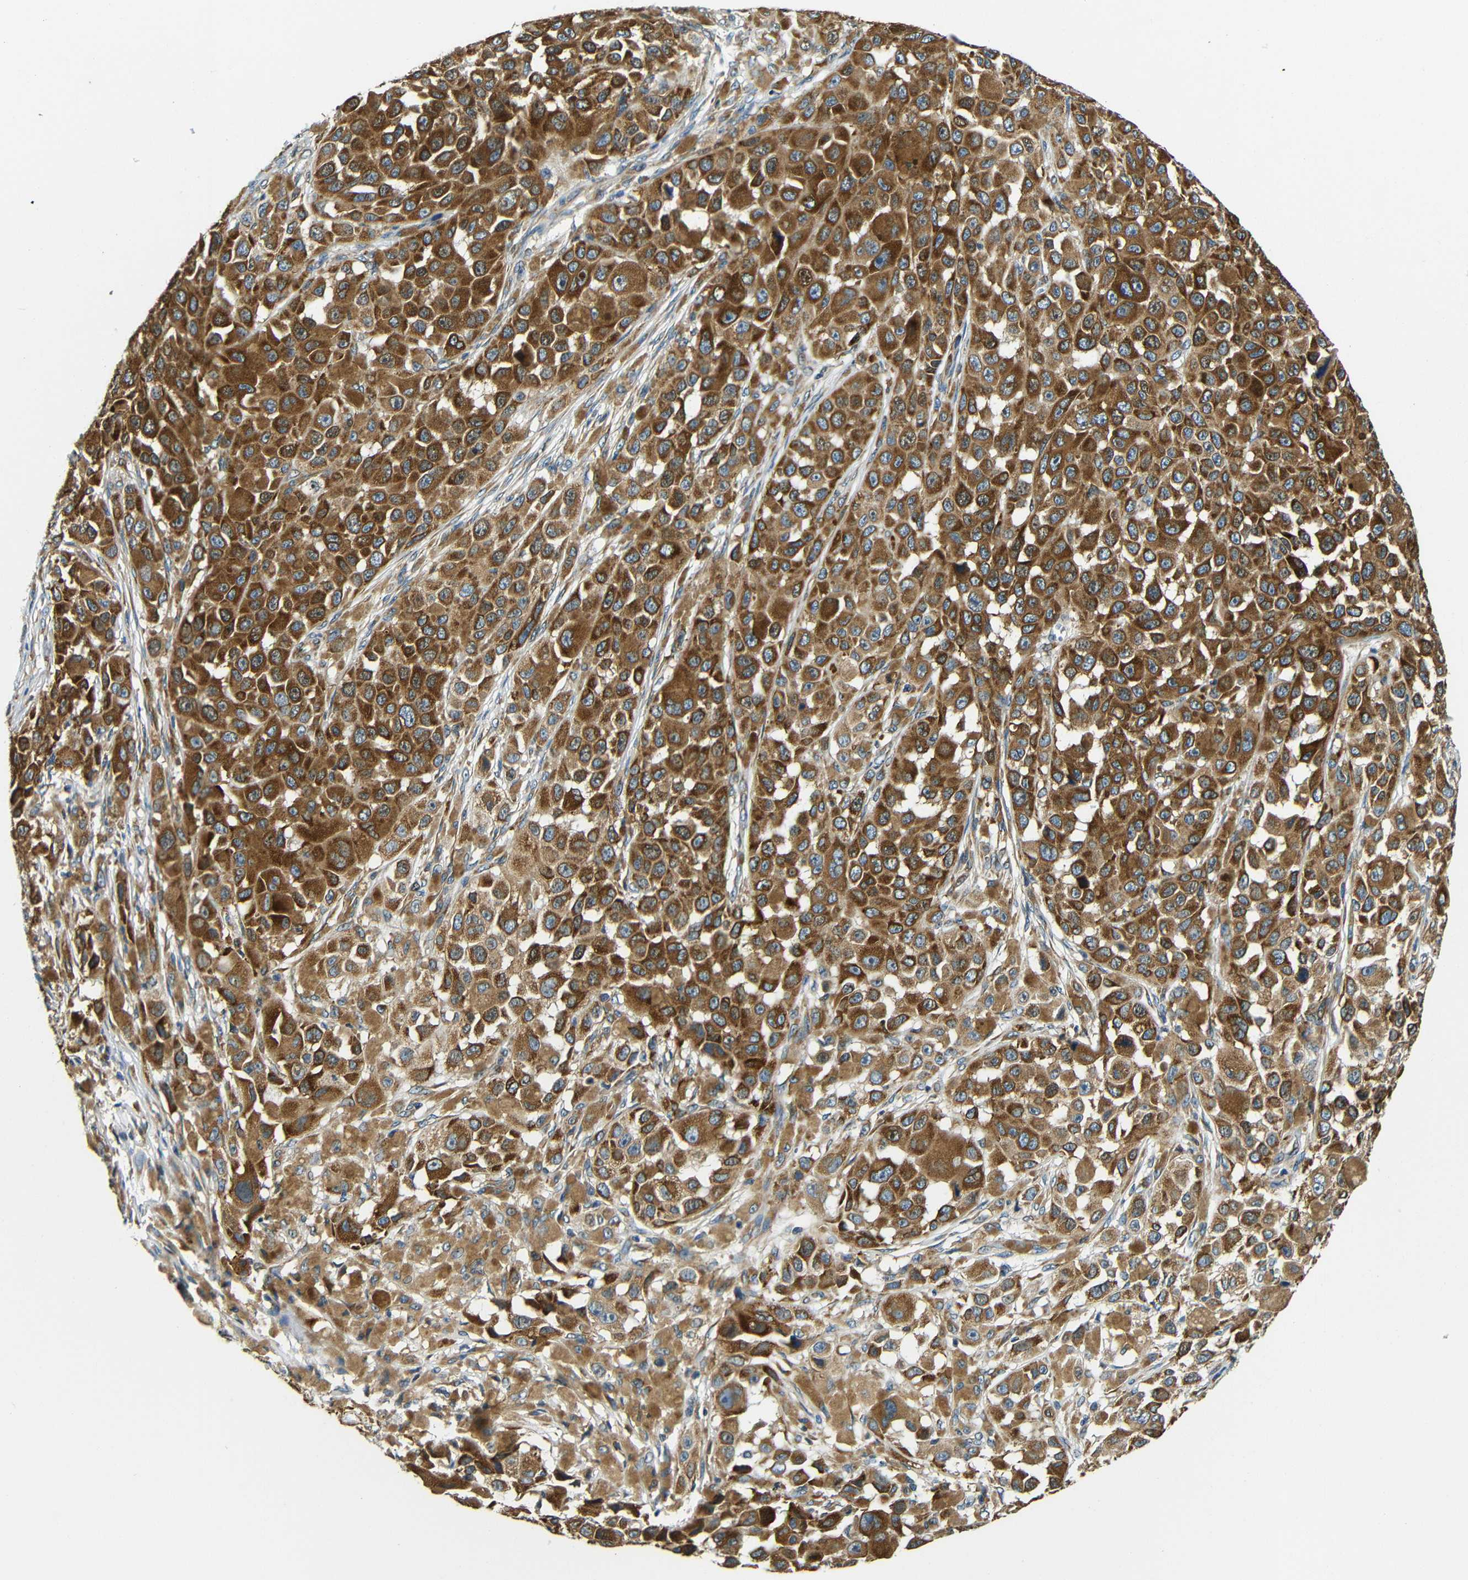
{"staining": {"intensity": "strong", "quantity": ">75%", "location": "cytoplasmic/membranous"}, "tissue": "melanoma", "cell_type": "Tumor cells", "image_type": "cancer", "snomed": [{"axis": "morphology", "description": "Malignant melanoma, NOS"}, {"axis": "topography", "description": "Skin"}], "caption": "Malignant melanoma stained with a protein marker exhibits strong staining in tumor cells.", "gene": "VAPB", "patient": {"sex": "male", "age": 96}}